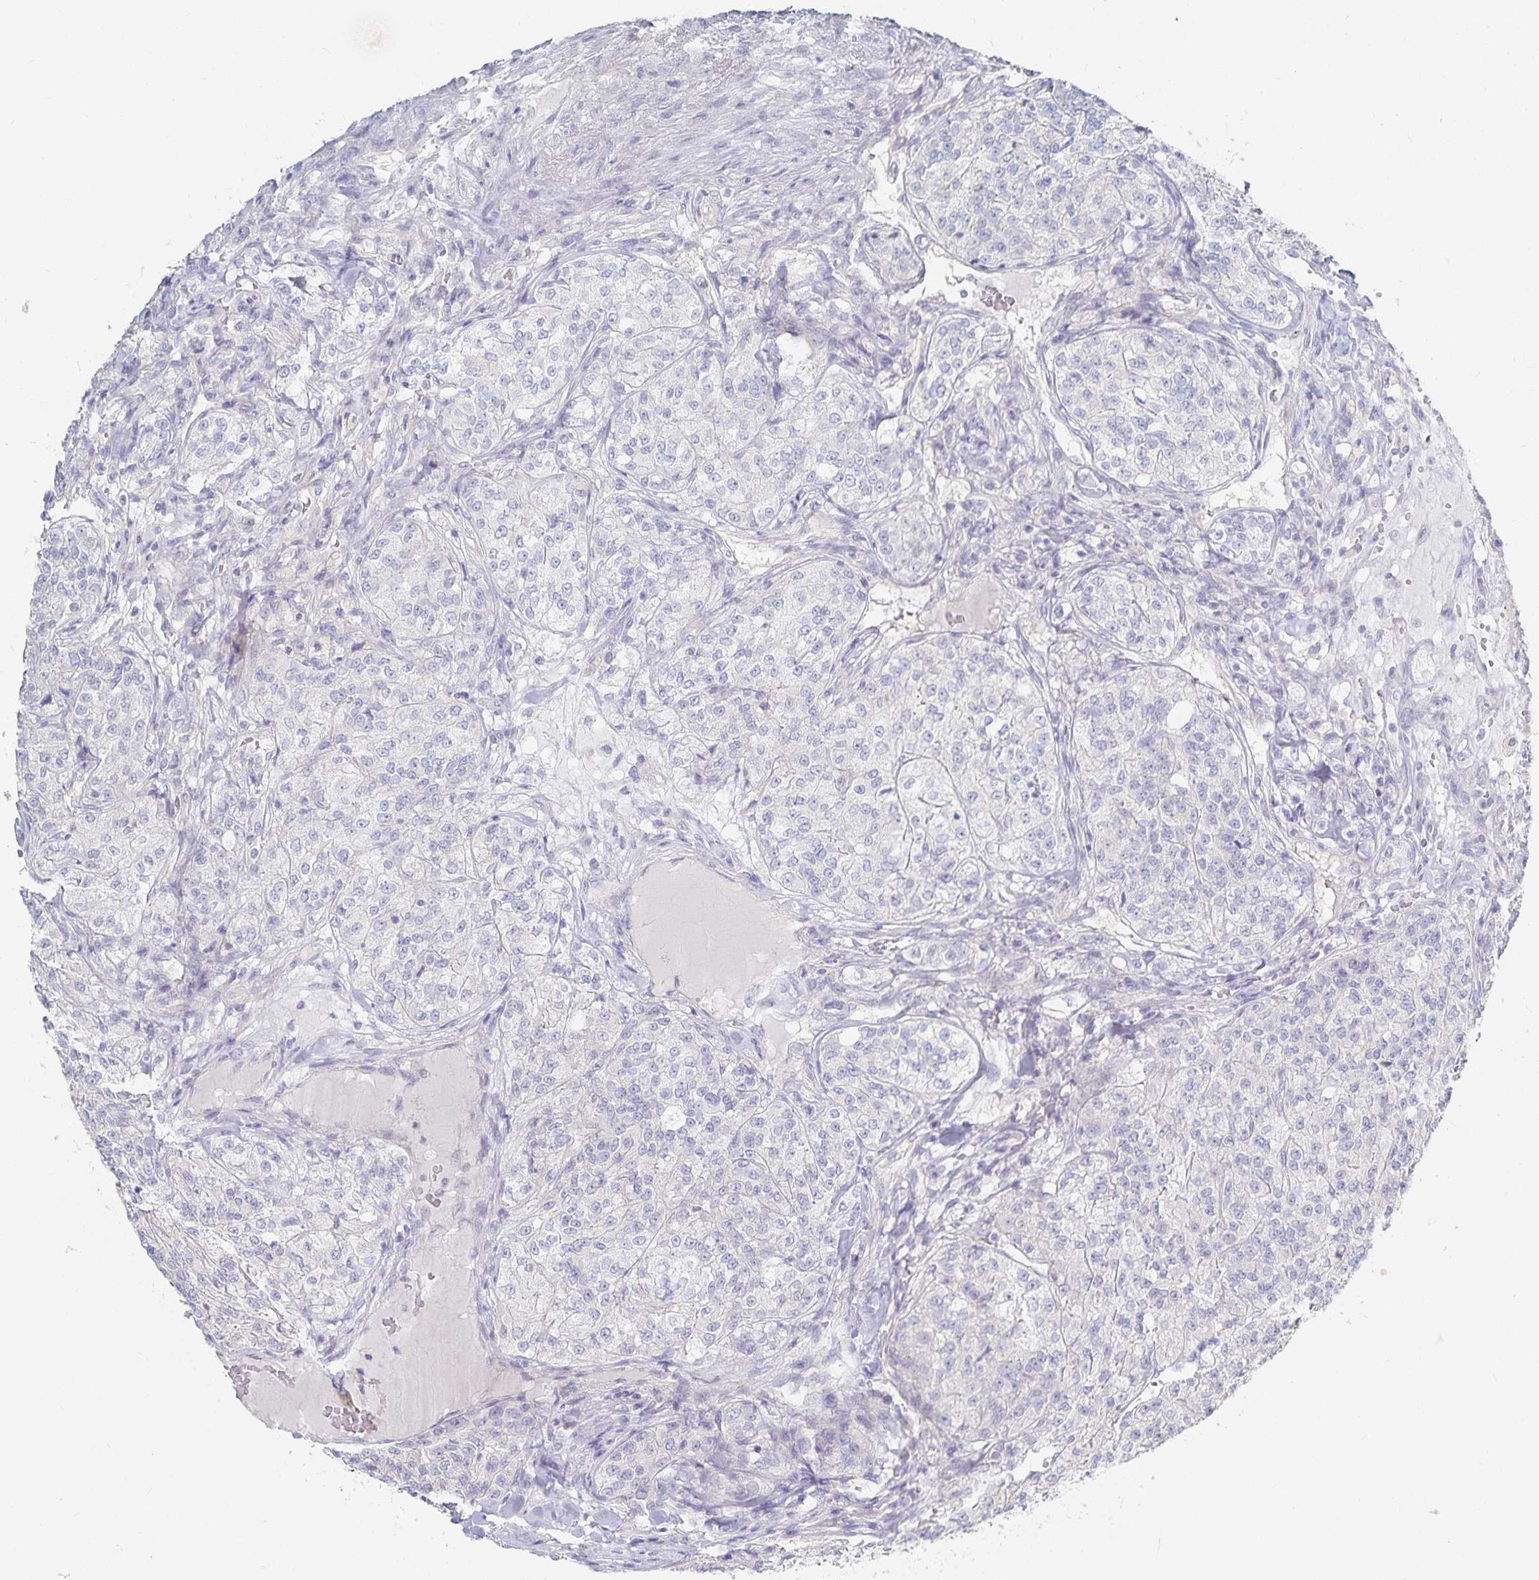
{"staining": {"intensity": "negative", "quantity": "none", "location": "none"}, "tissue": "renal cancer", "cell_type": "Tumor cells", "image_type": "cancer", "snomed": [{"axis": "morphology", "description": "Adenocarcinoma, NOS"}, {"axis": "topography", "description": "Kidney"}], "caption": "Immunohistochemistry (IHC) micrograph of neoplastic tissue: renal cancer stained with DAB (3,3'-diaminobenzidine) reveals no significant protein positivity in tumor cells.", "gene": "DNAH9", "patient": {"sex": "female", "age": 63}}